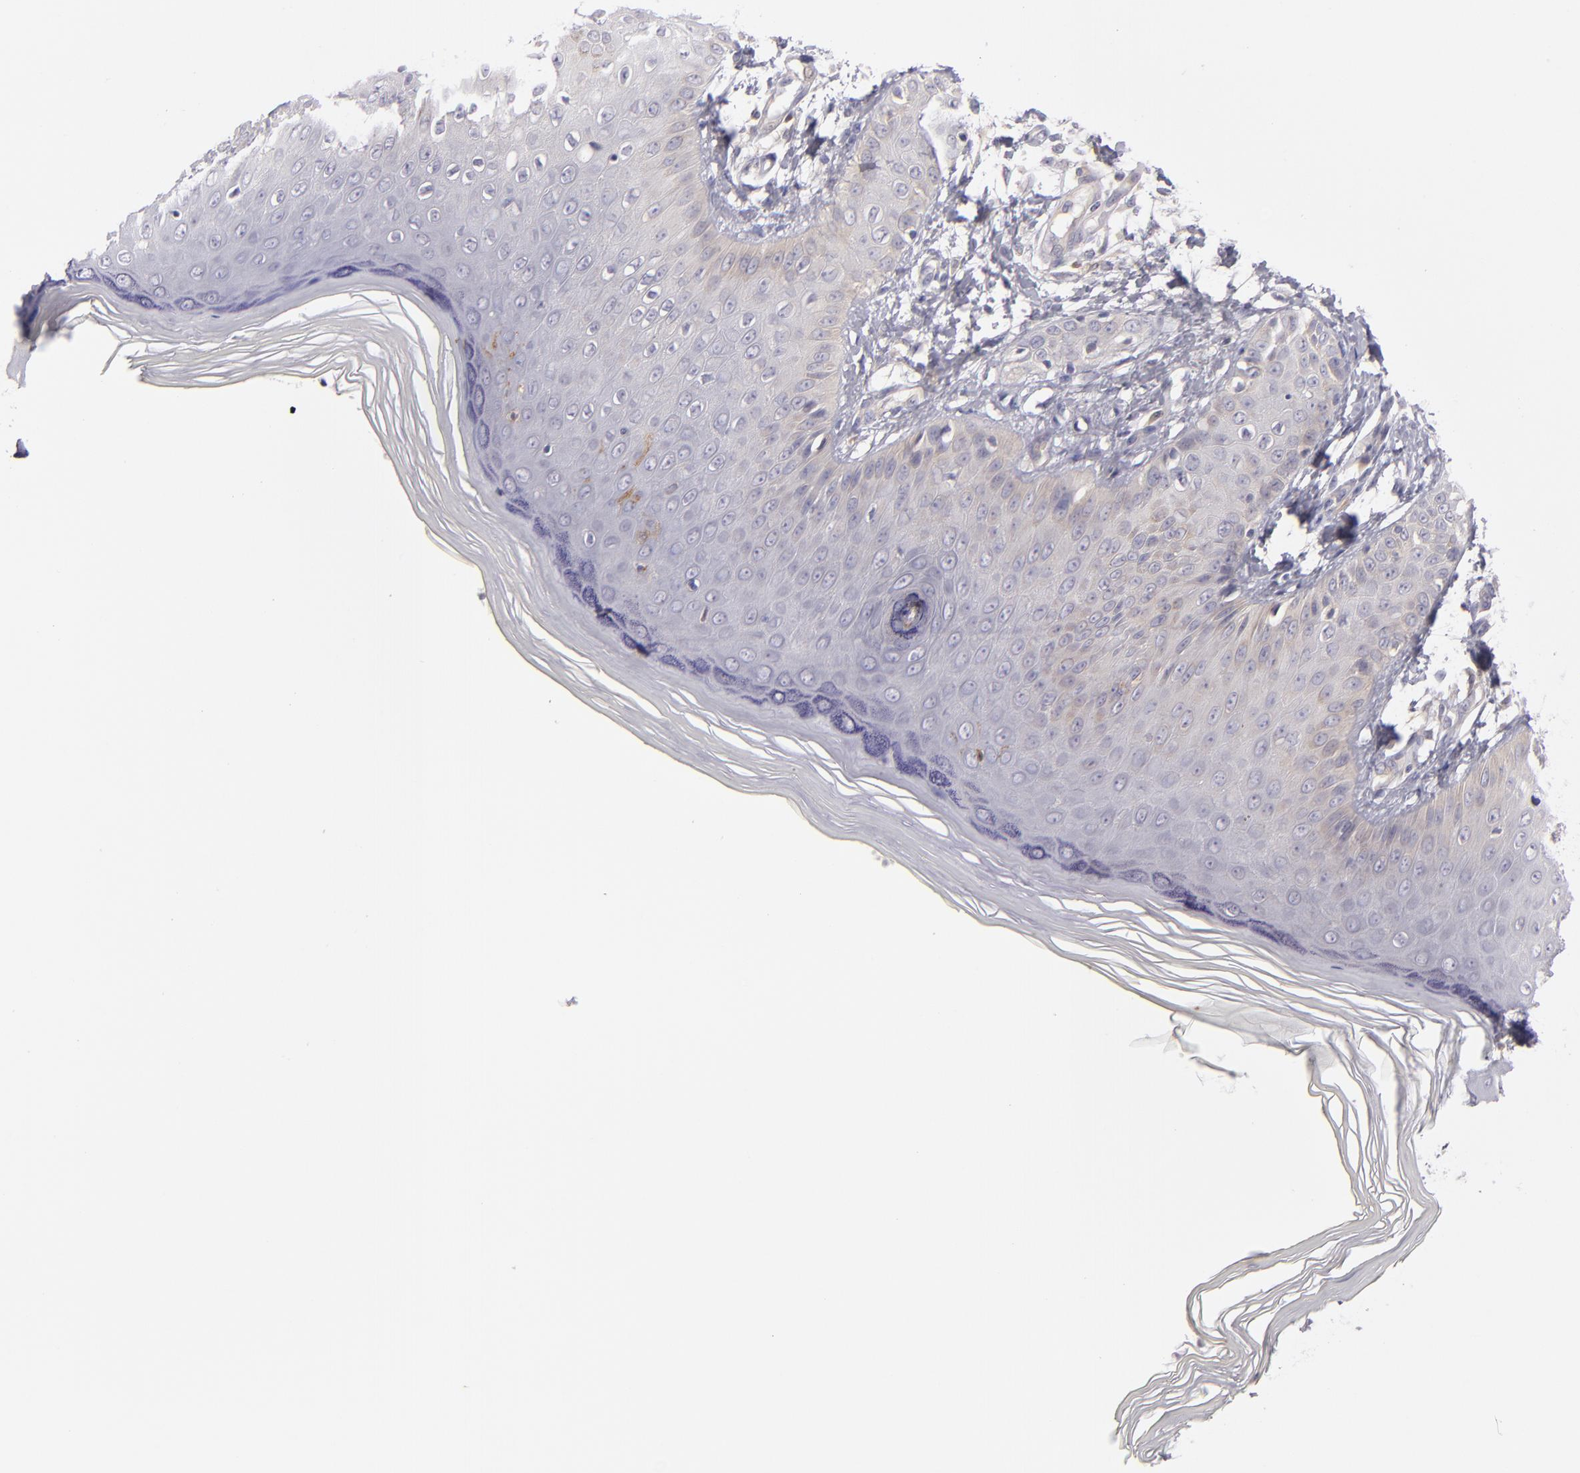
{"staining": {"intensity": "negative", "quantity": "none", "location": "none"}, "tissue": "skin", "cell_type": "Epidermal cells", "image_type": "normal", "snomed": [{"axis": "morphology", "description": "Normal tissue, NOS"}, {"axis": "morphology", "description": "Inflammation, NOS"}, {"axis": "topography", "description": "Soft tissue"}, {"axis": "topography", "description": "Anal"}], "caption": "Immunohistochemistry of unremarkable skin shows no staining in epidermal cells. (Stains: DAB (3,3'-diaminobenzidine) IHC with hematoxylin counter stain, Microscopy: brightfield microscopy at high magnification).", "gene": "CD83", "patient": {"sex": "female", "age": 15}}